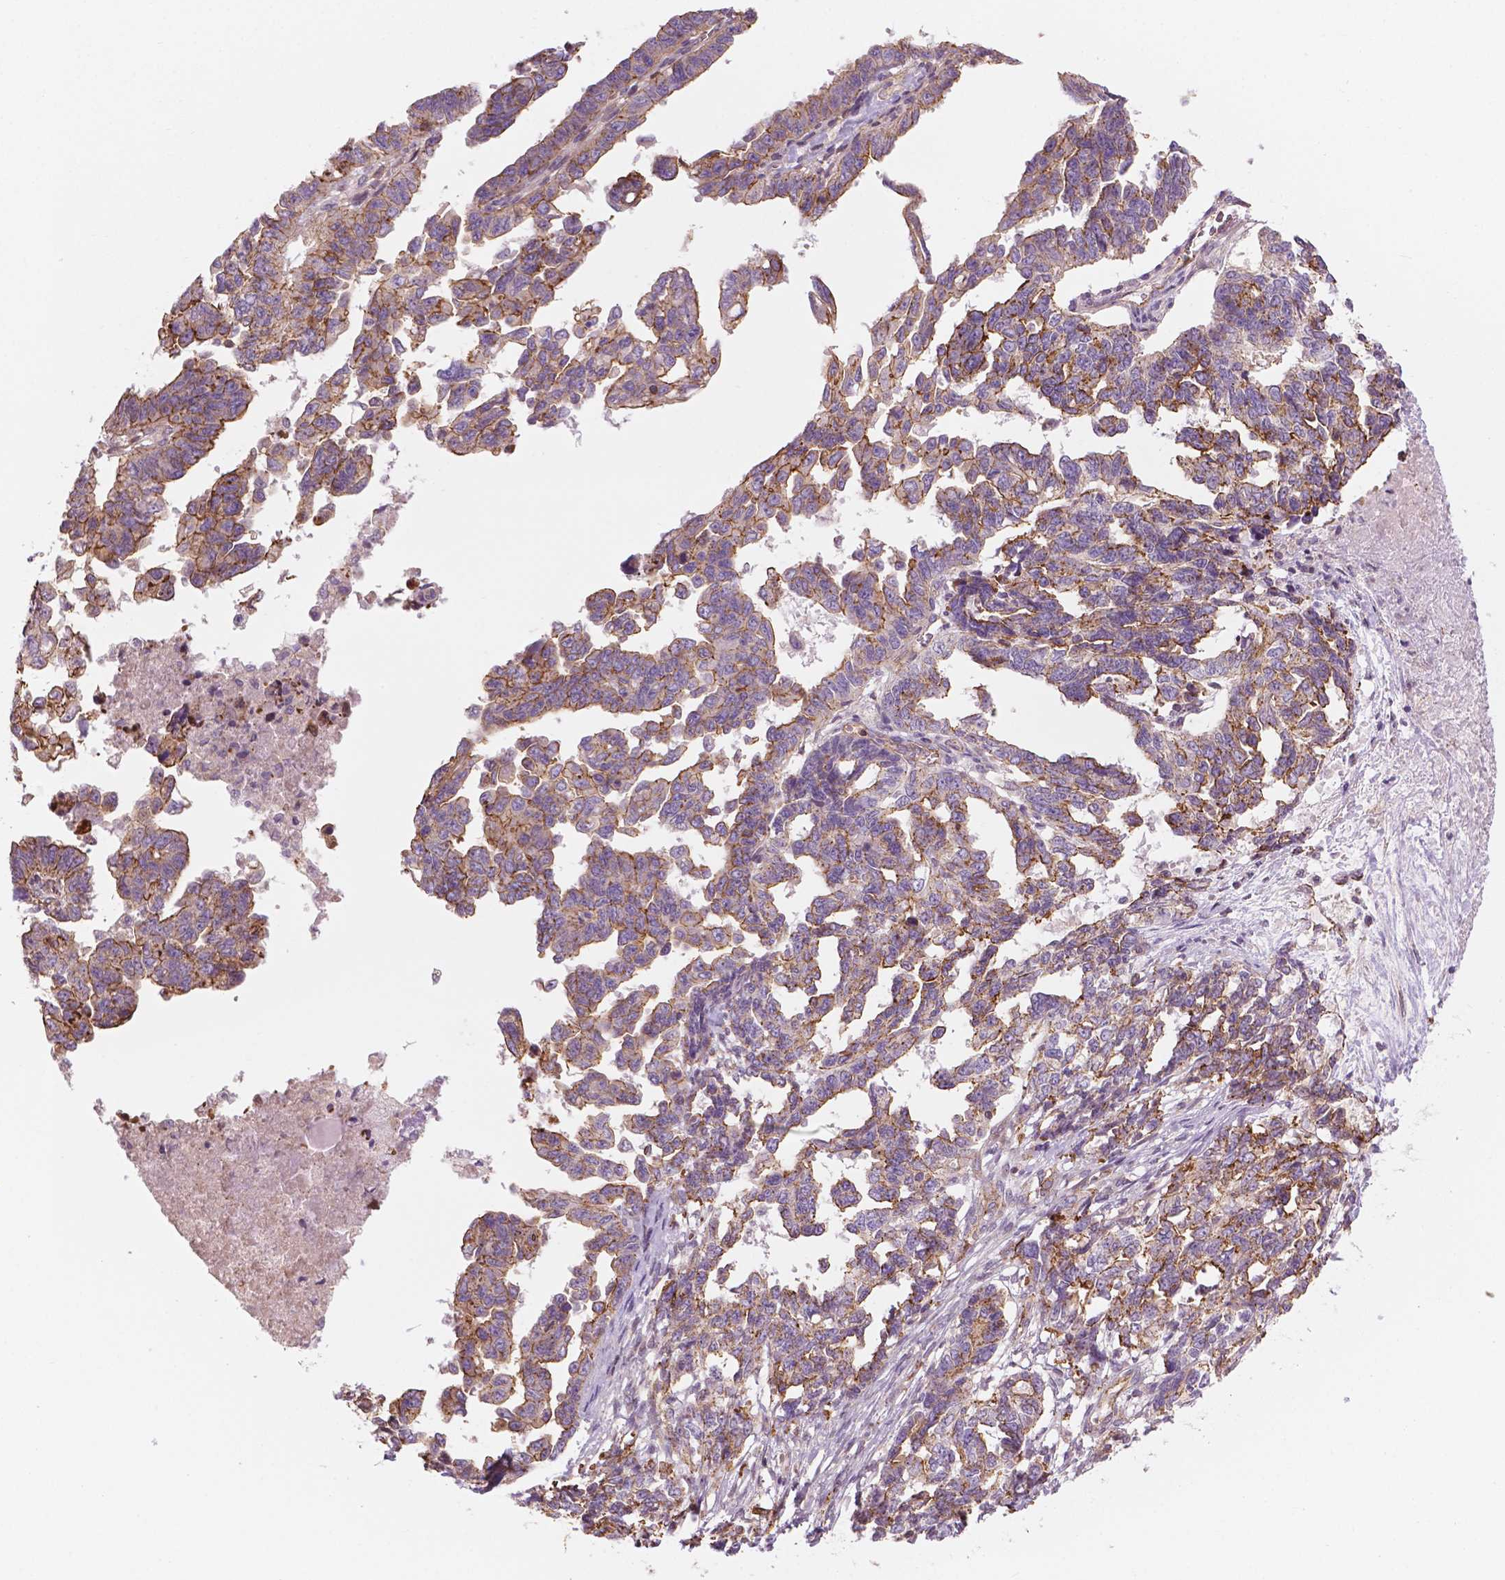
{"staining": {"intensity": "moderate", "quantity": "<25%", "location": "cytoplasmic/membranous"}, "tissue": "ovarian cancer", "cell_type": "Tumor cells", "image_type": "cancer", "snomed": [{"axis": "morphology", "description": "Cystadenocarcinoma, serous, NOS"}, {"axis": "topography", "description": "Ovary"}], "caption": "Moderate cytoplasmic/membranous protein positivity is identified in about <25% of tumor cells in serous cystadenocarcinoma (ovarian).", "gene": "SURF4", "patient": {"sex": "female", "age": 69}}